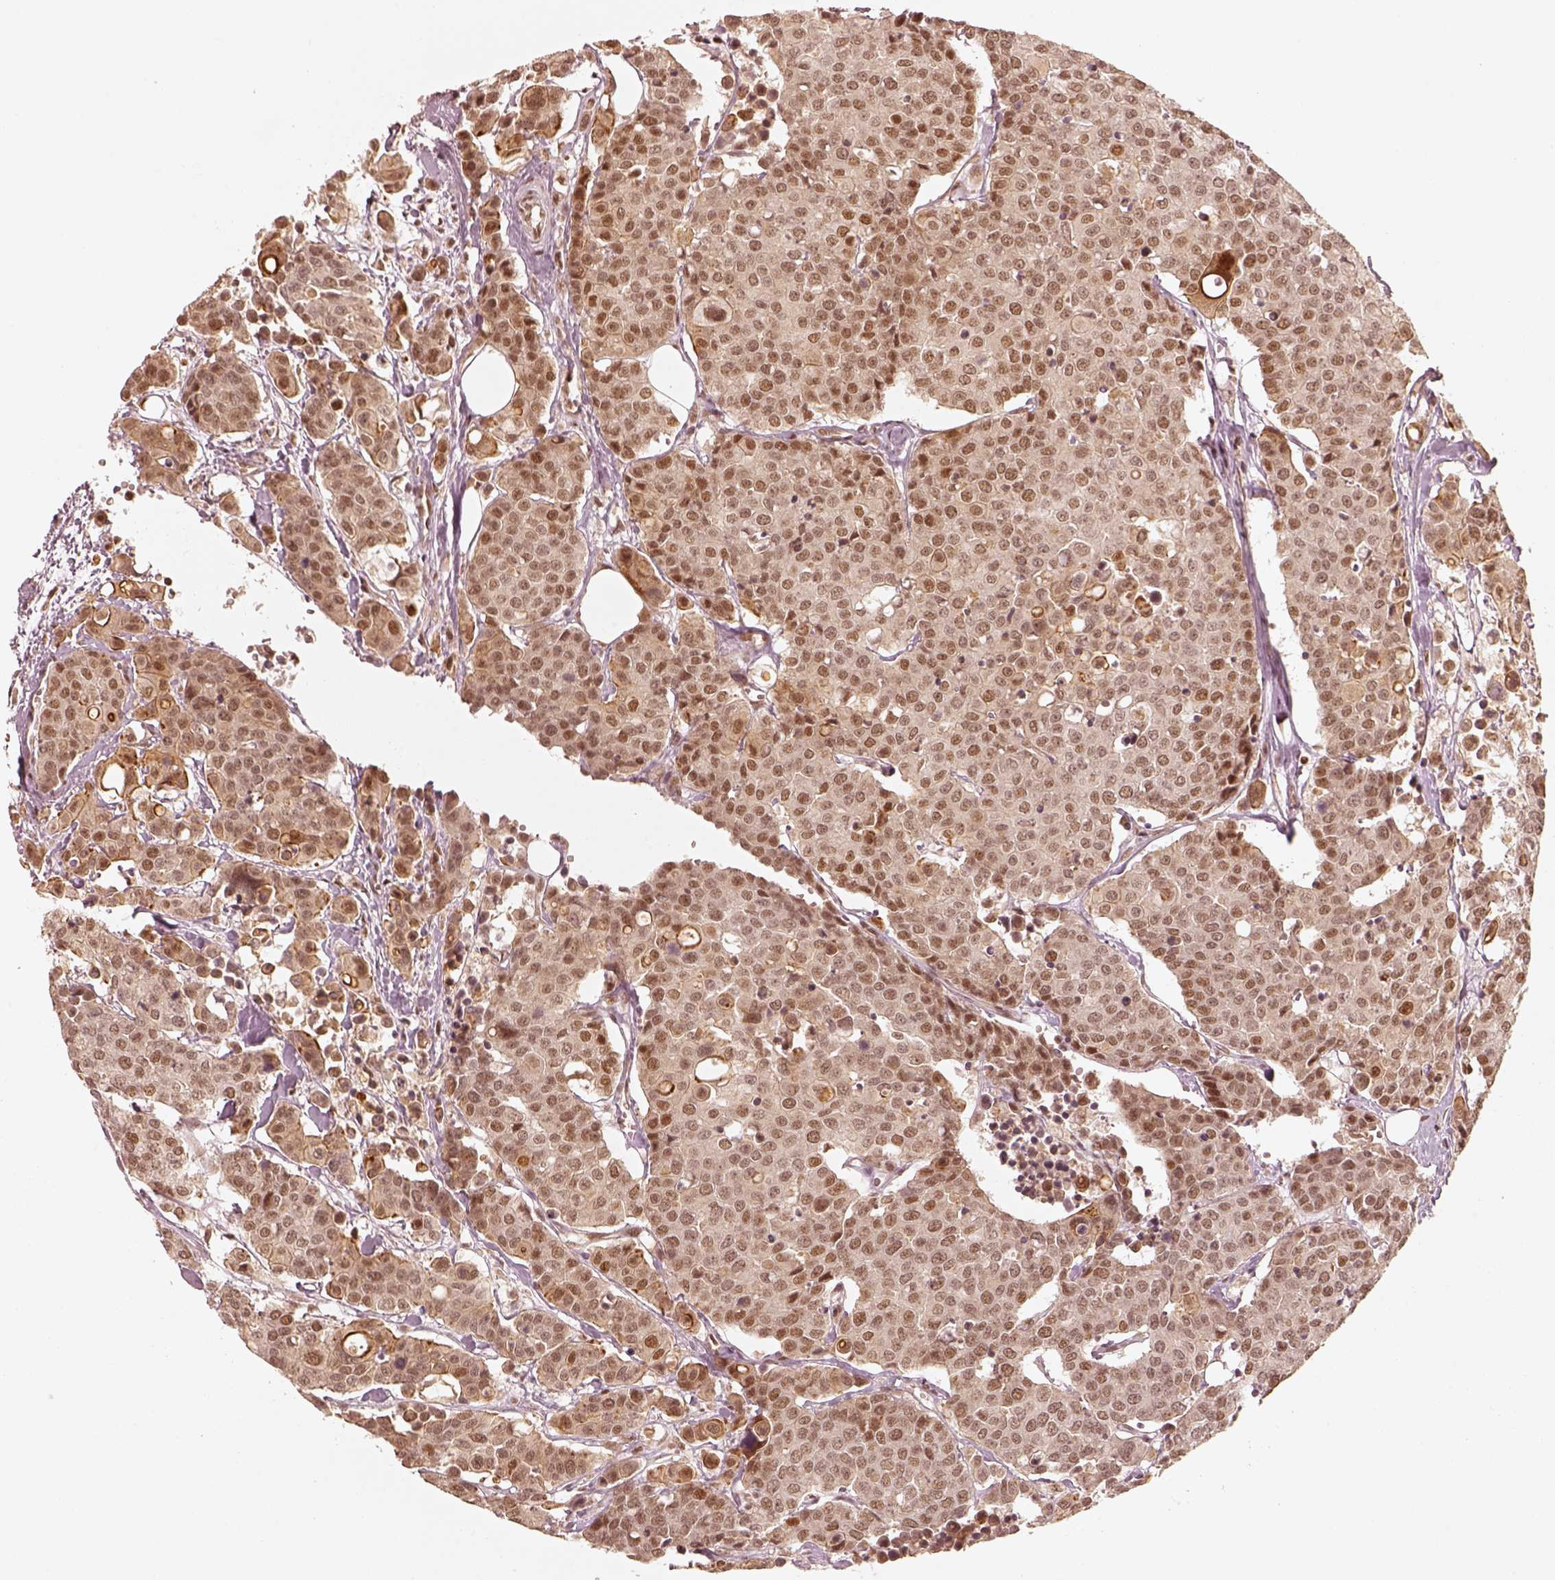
{"staining": {"intensity": "strong", "quantity": "<25%", "location": "nuclear"}, "tissue": "carcinoid", "cell_type": "Tumor cells", "image_type": "cancer", "snomed": [{"axis": "morphology", "description": "Carcinoid, malignant, NOS"}, {"axis": "topography", "description": "Colon"}], "caption": "A medium amount of strong nuclear positivity is identified in about <25% of tumor cells in carcinoid tissue.", "gene": "GMEB2", "patient": {"sex": "male", "age": 81}}